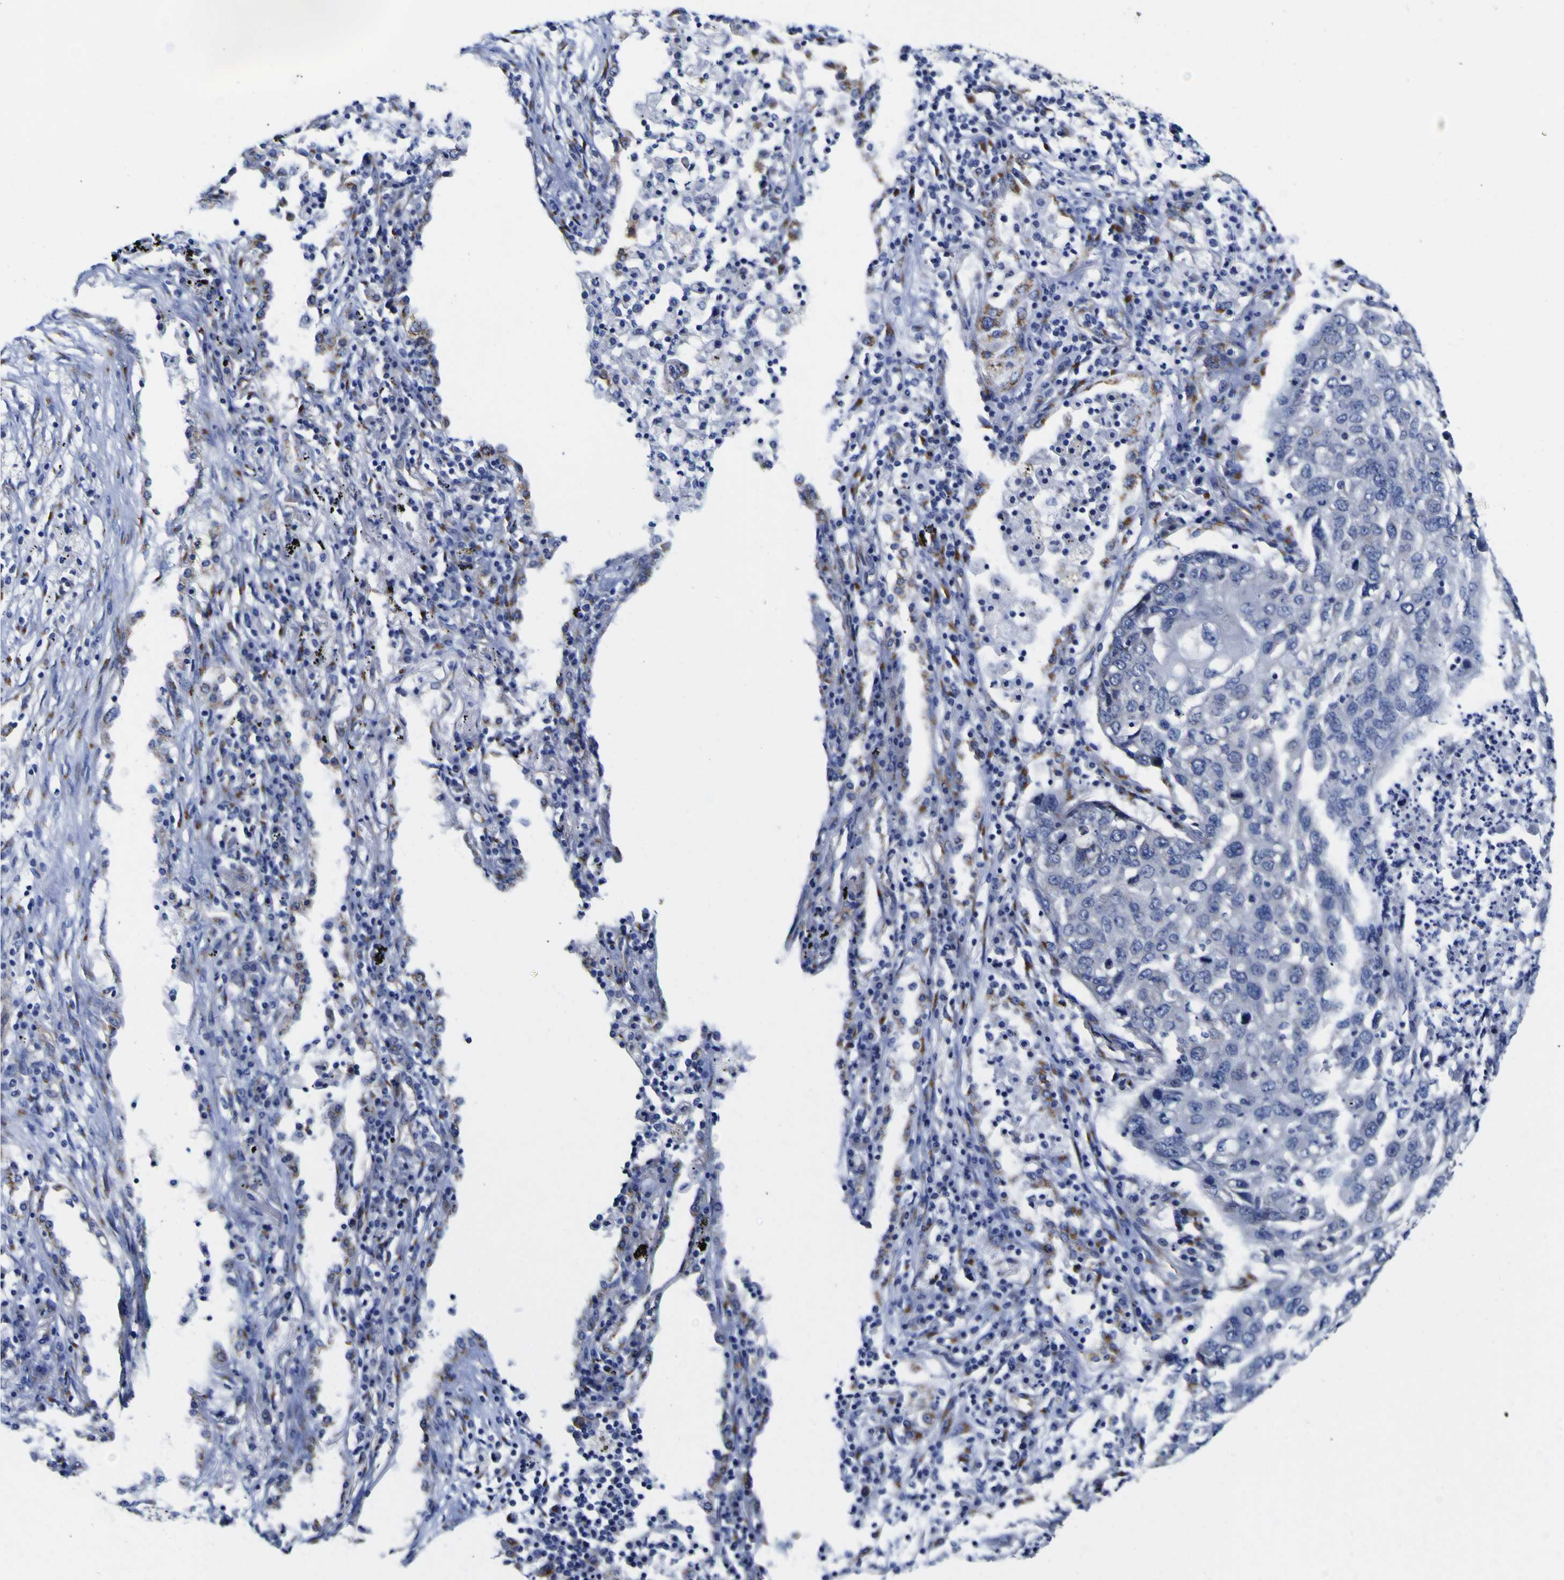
{"staining": {"intensity": "negative", "quantity": "none", "location": "none"}, "tissue": "lung cancer", "cell_type": "Tumor cells", "image_type": "cancer", "snomed": [{"axis": "morphology", "description": "Squamous cell carcinoma, NOS"}, {"axis": "topography", "description": "Lung"}], "caption": "Lung cancer stained for a protein using IHC exhibits no expression tumor cells.", "gene": "GOLM1", "patient": {"sex": "female", "age": 63}}